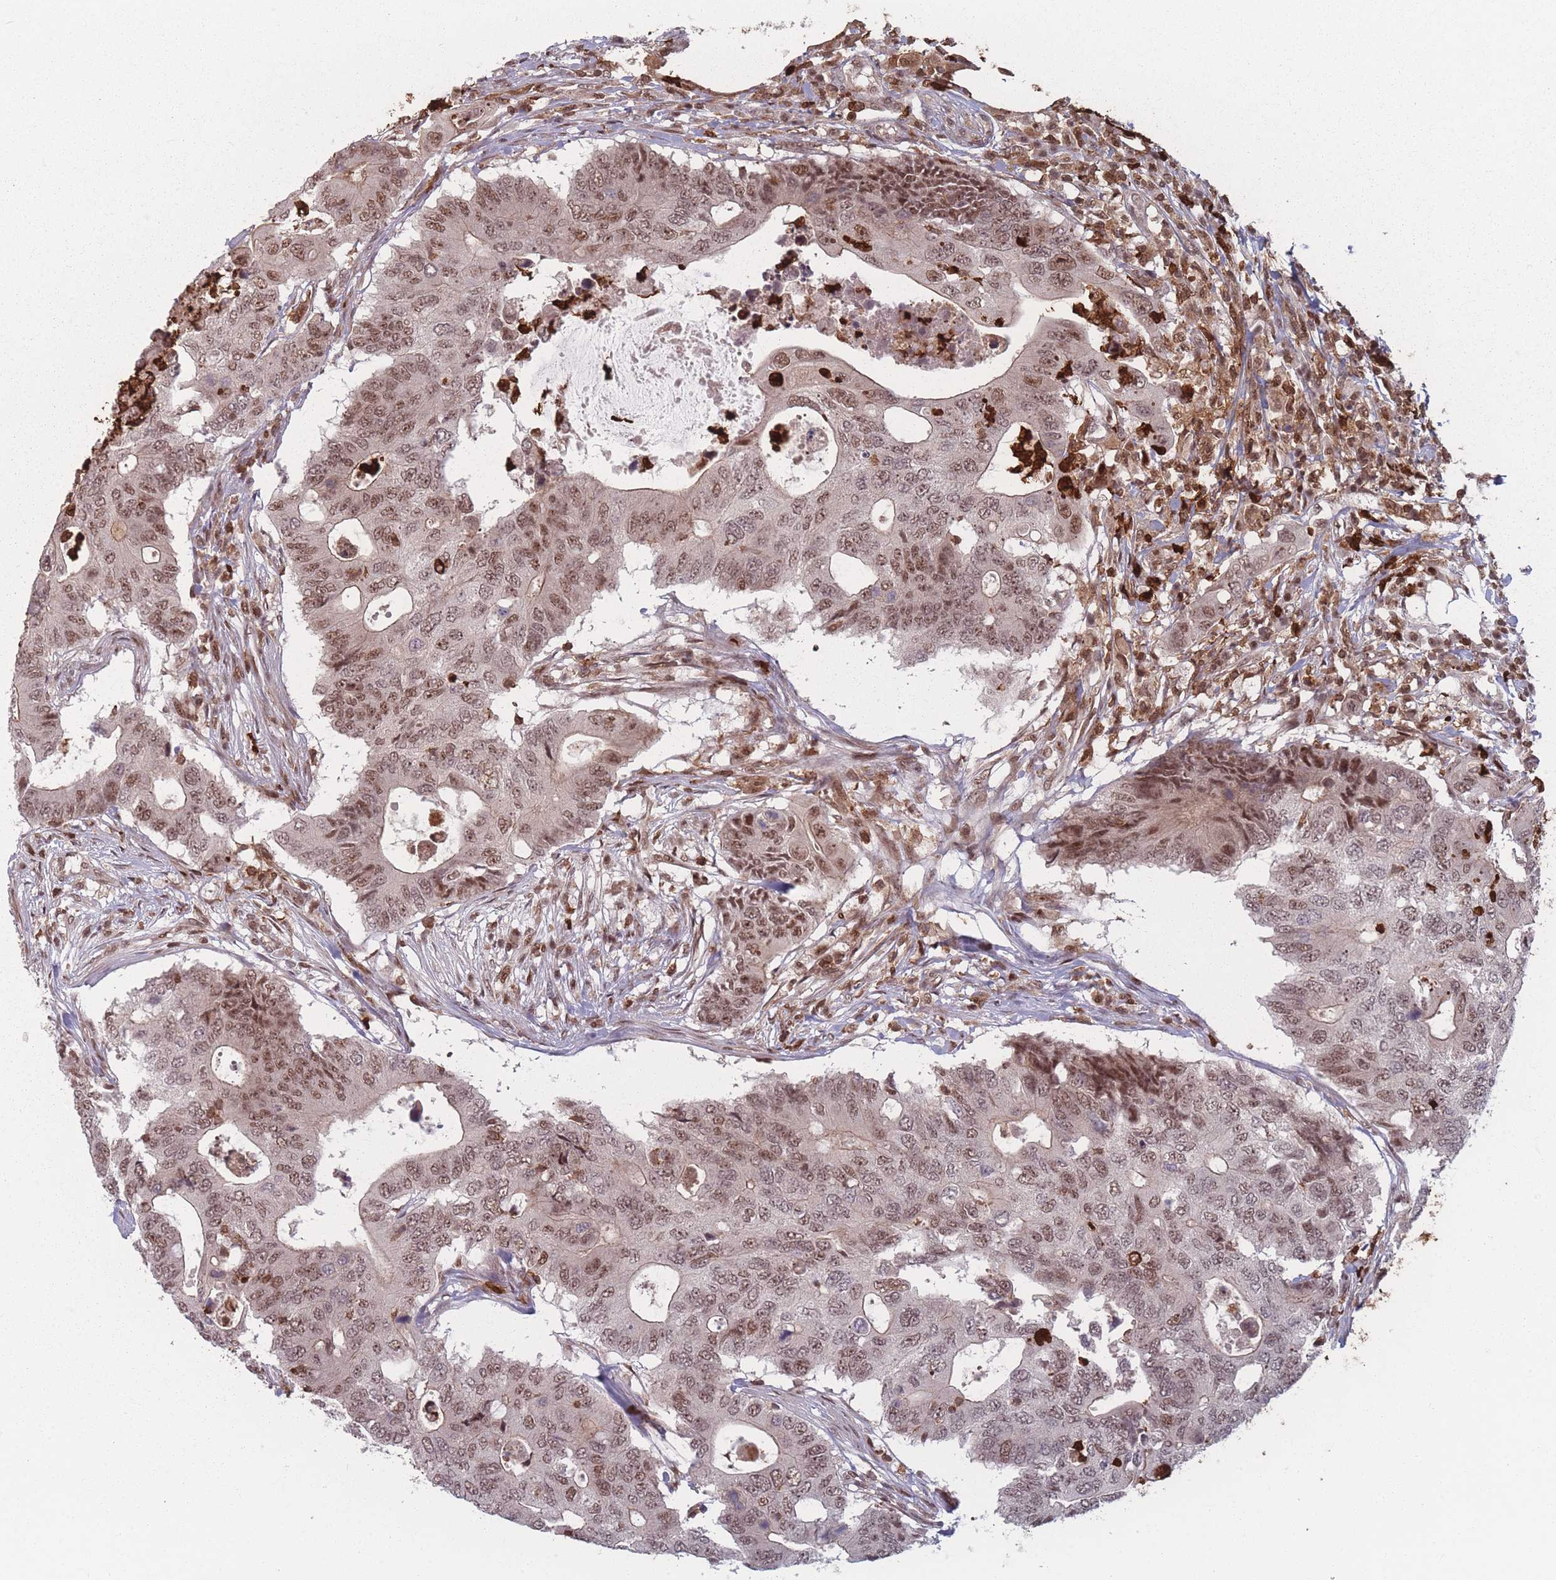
{"staining": {"intensity": "moderate", "quantity": ">75%", "location": "nuclear"}, "tissue": "colorectal cancer", "cell_type": "Tumor cells", "image_type": "cancer", "snomed": [{"axis": "morphology", "description": "Adenocarcinoma, NOS"}, {"axis": "topography", "description": "Colon"}], "caption": "Immunohistochemical staining of human adenocarcinoma (colorectal) reveals medium levels of moderate nuclear protein expression in about >75% of tumor cells.", "gene": "WDR55", "patient": {"sex": "male", "age": 71}}